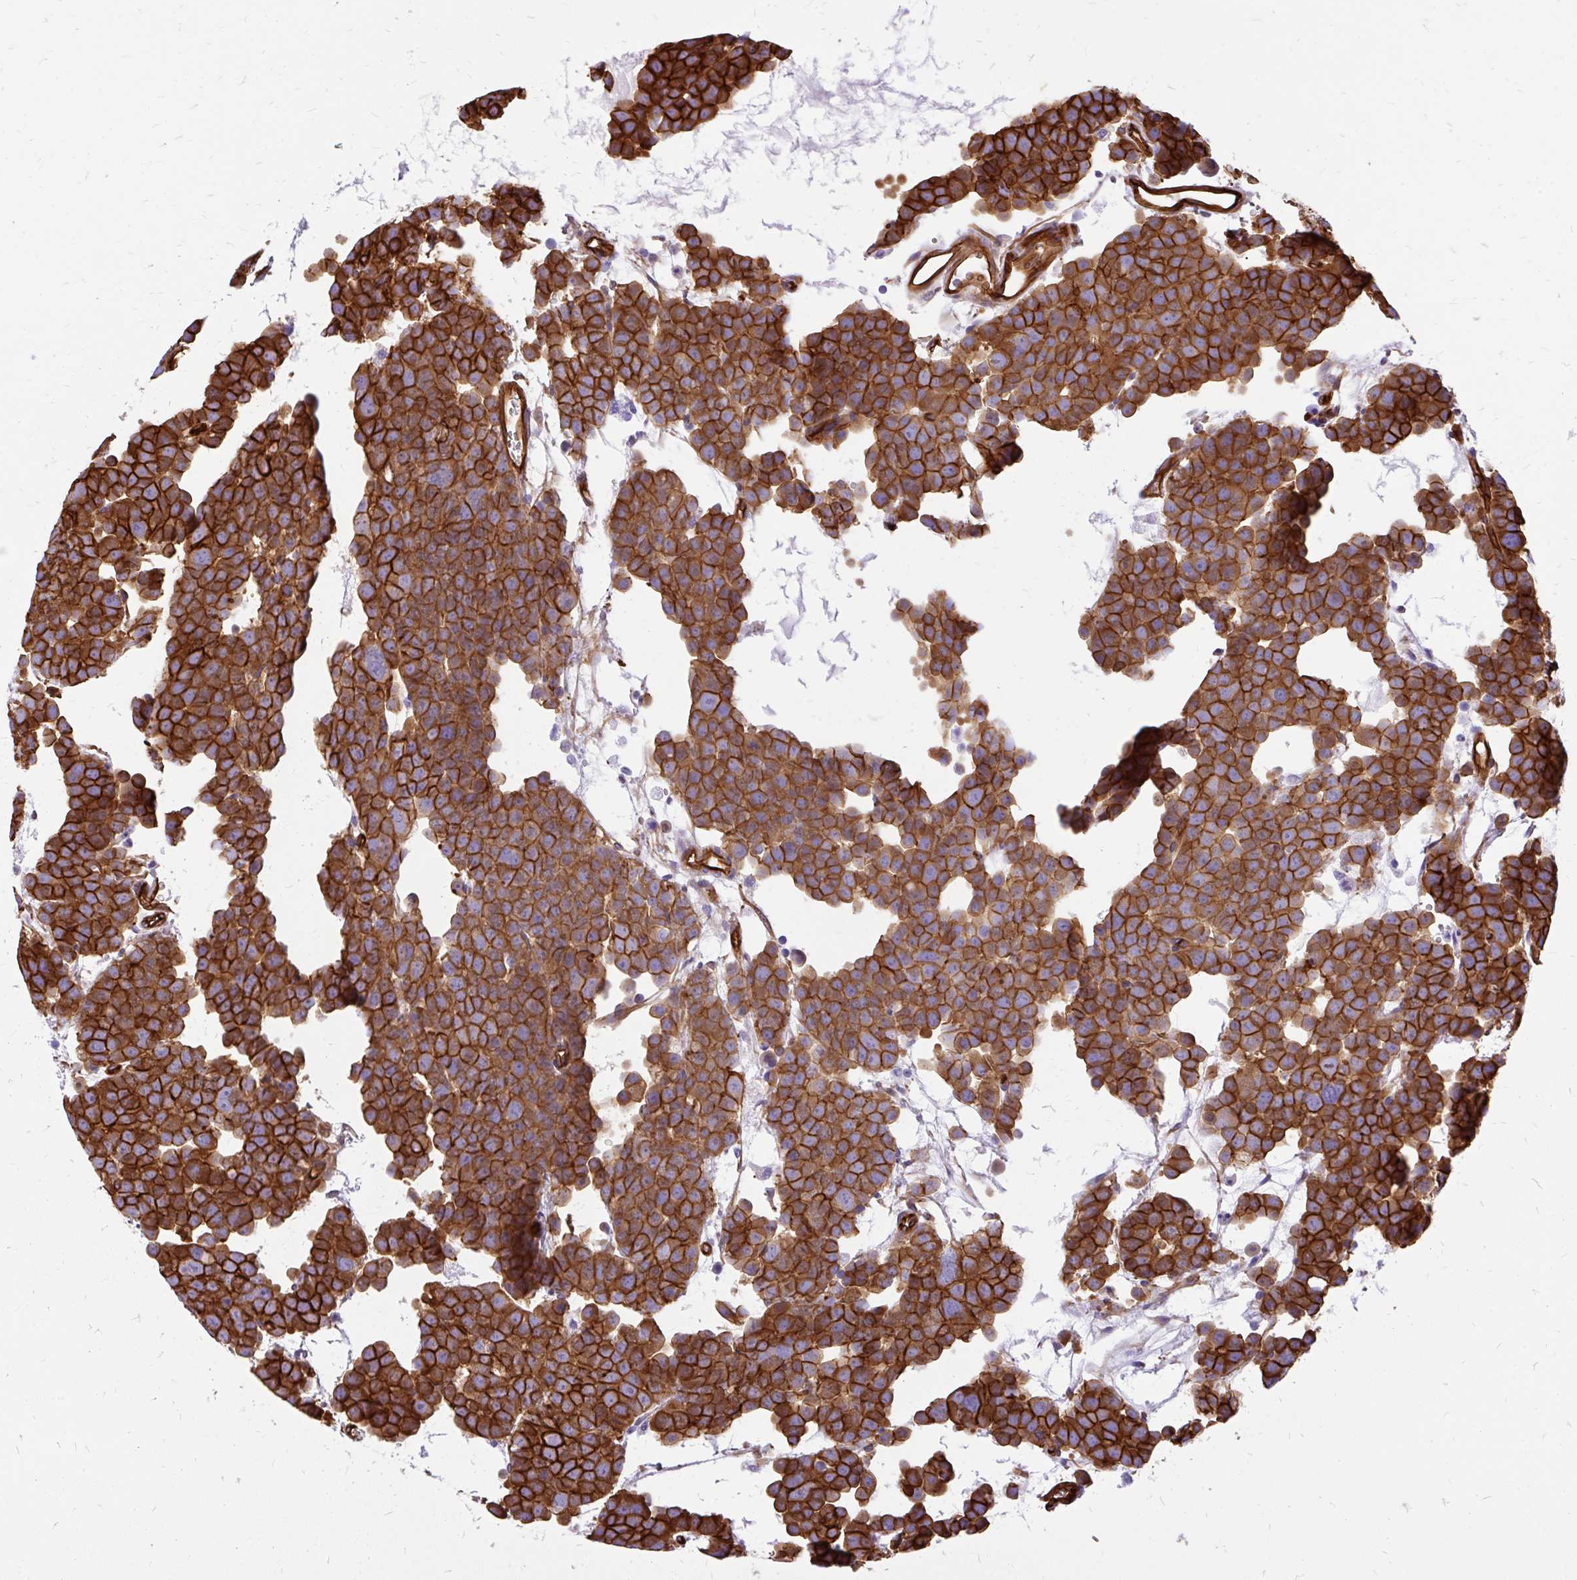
{"staining": {"intensity": "strong", "quantity": ">75%", "location": "cytoplasmic/membranous"}, "tissue": "testis cancer", "cell_type": "Tumor cells", "image_type": "cancer", "snomed": [{"axis": "morphology", "description": "Seminoma, NOS"}, {"axis": "topography", "description": "Testis"}], "caption": "Testis seminoma stained with a protein marker displays strong staining in tumor cells.", "gene": "MAP1LC3B", "patient": {"sex": "male", "age": 71}}